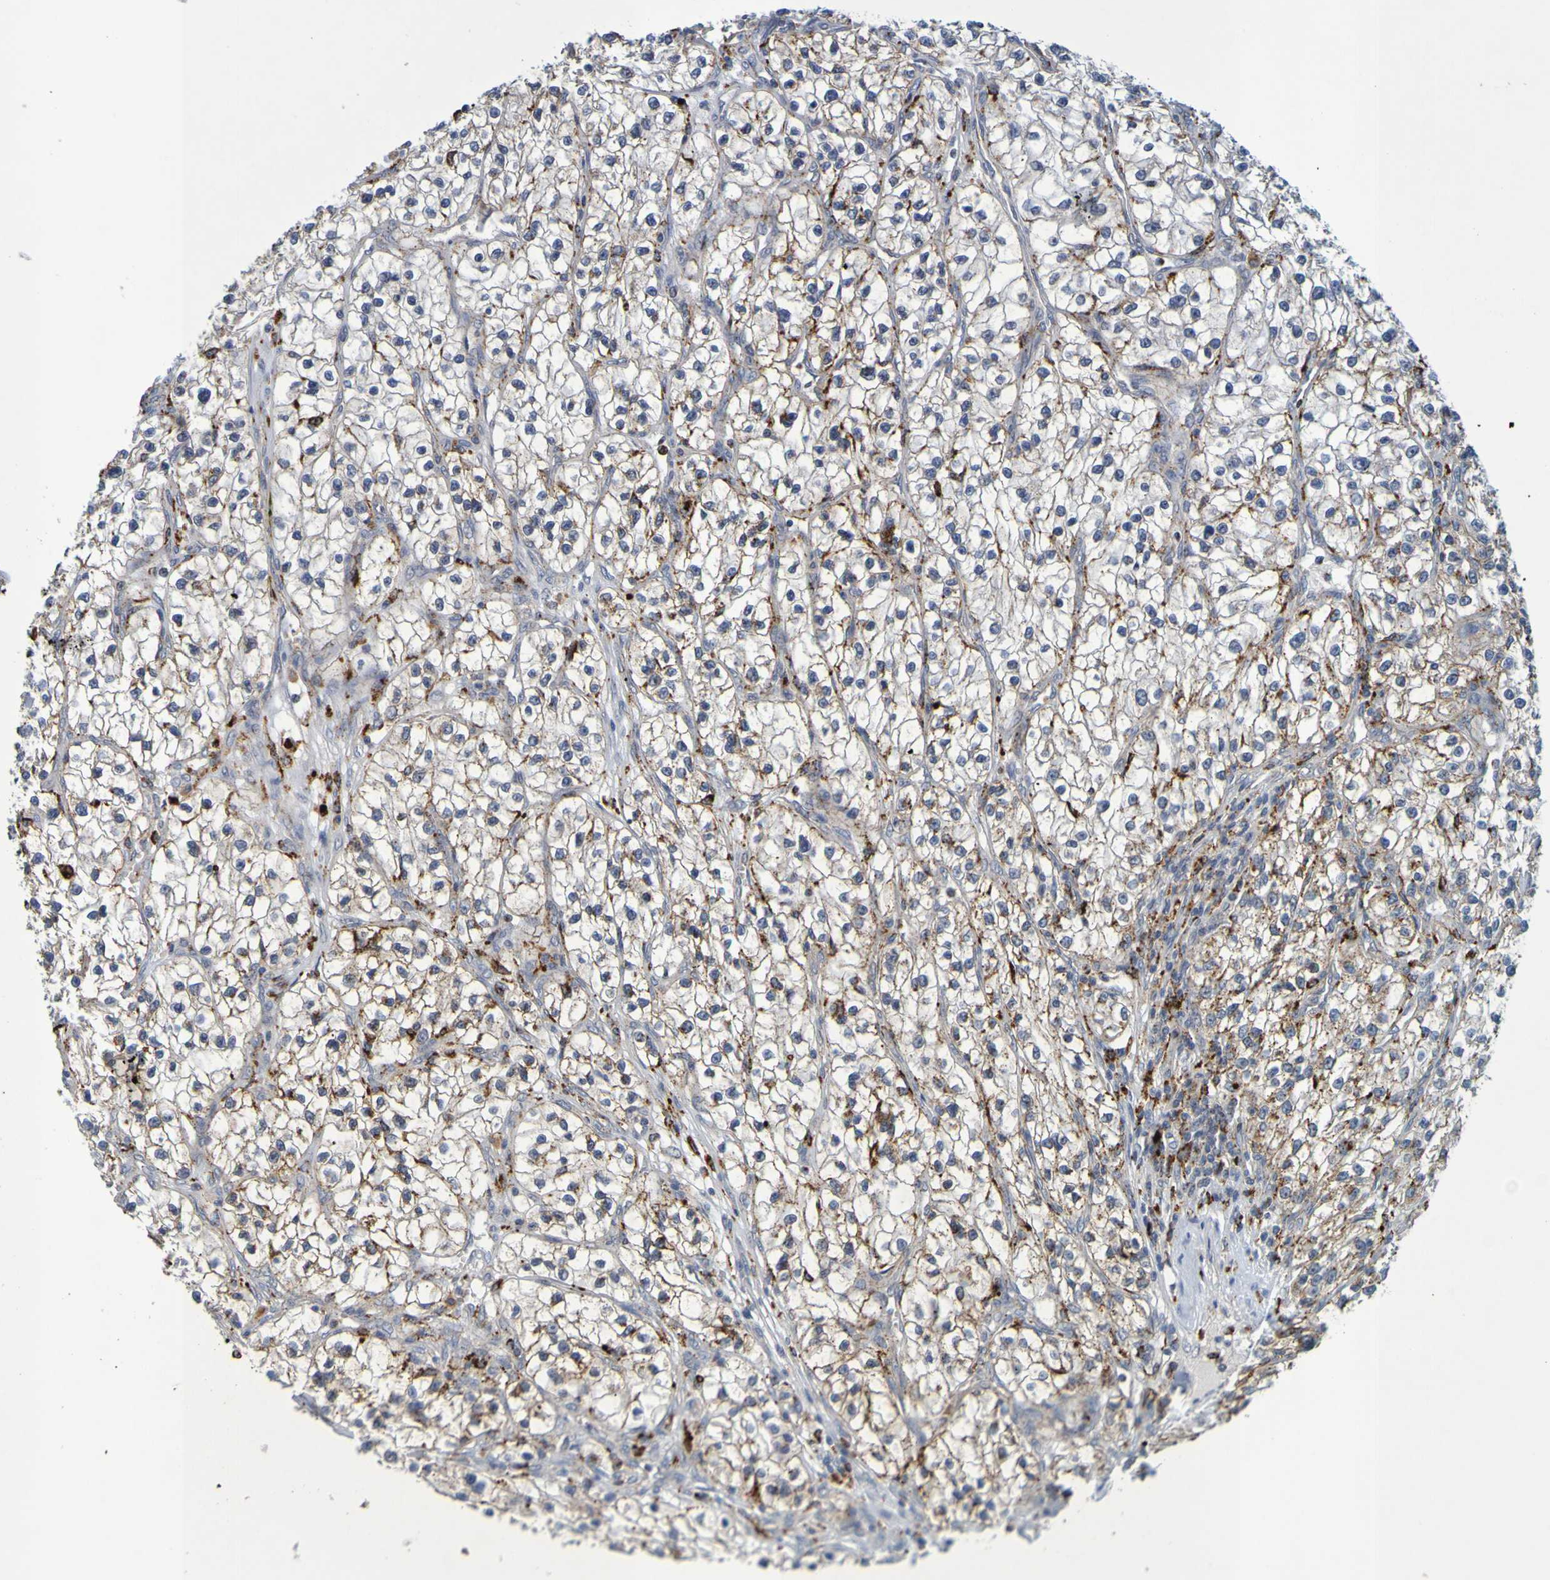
{"staining": {"intensity": "moderate", "quantity": "<25%", "location": "cytoplasmic/membranous"}, "tissue": "renal cancer", "cell_type": "Tumor cells", "image_type": "cancer", "snomed": [{"axis": "morphology", "description": "Adenocarcinoma, NOS"}, {"axis": "topography", "description": "Kidney"}], "caption": "Immunohistochemical staining of adenocarcinoma (renal) displays moderate cytoplasmic/membranous protein positivity in approximately <25% of tumor cells. The staining was performed using DAB (3,3'-diaminobenzidine) to visualize the protein expression in brown, while the nuclei were stained in blue with hematoxylin (Magnification: 20x).", "gene": "TPH1", "patient": {"sex": "female", "age": 57}}